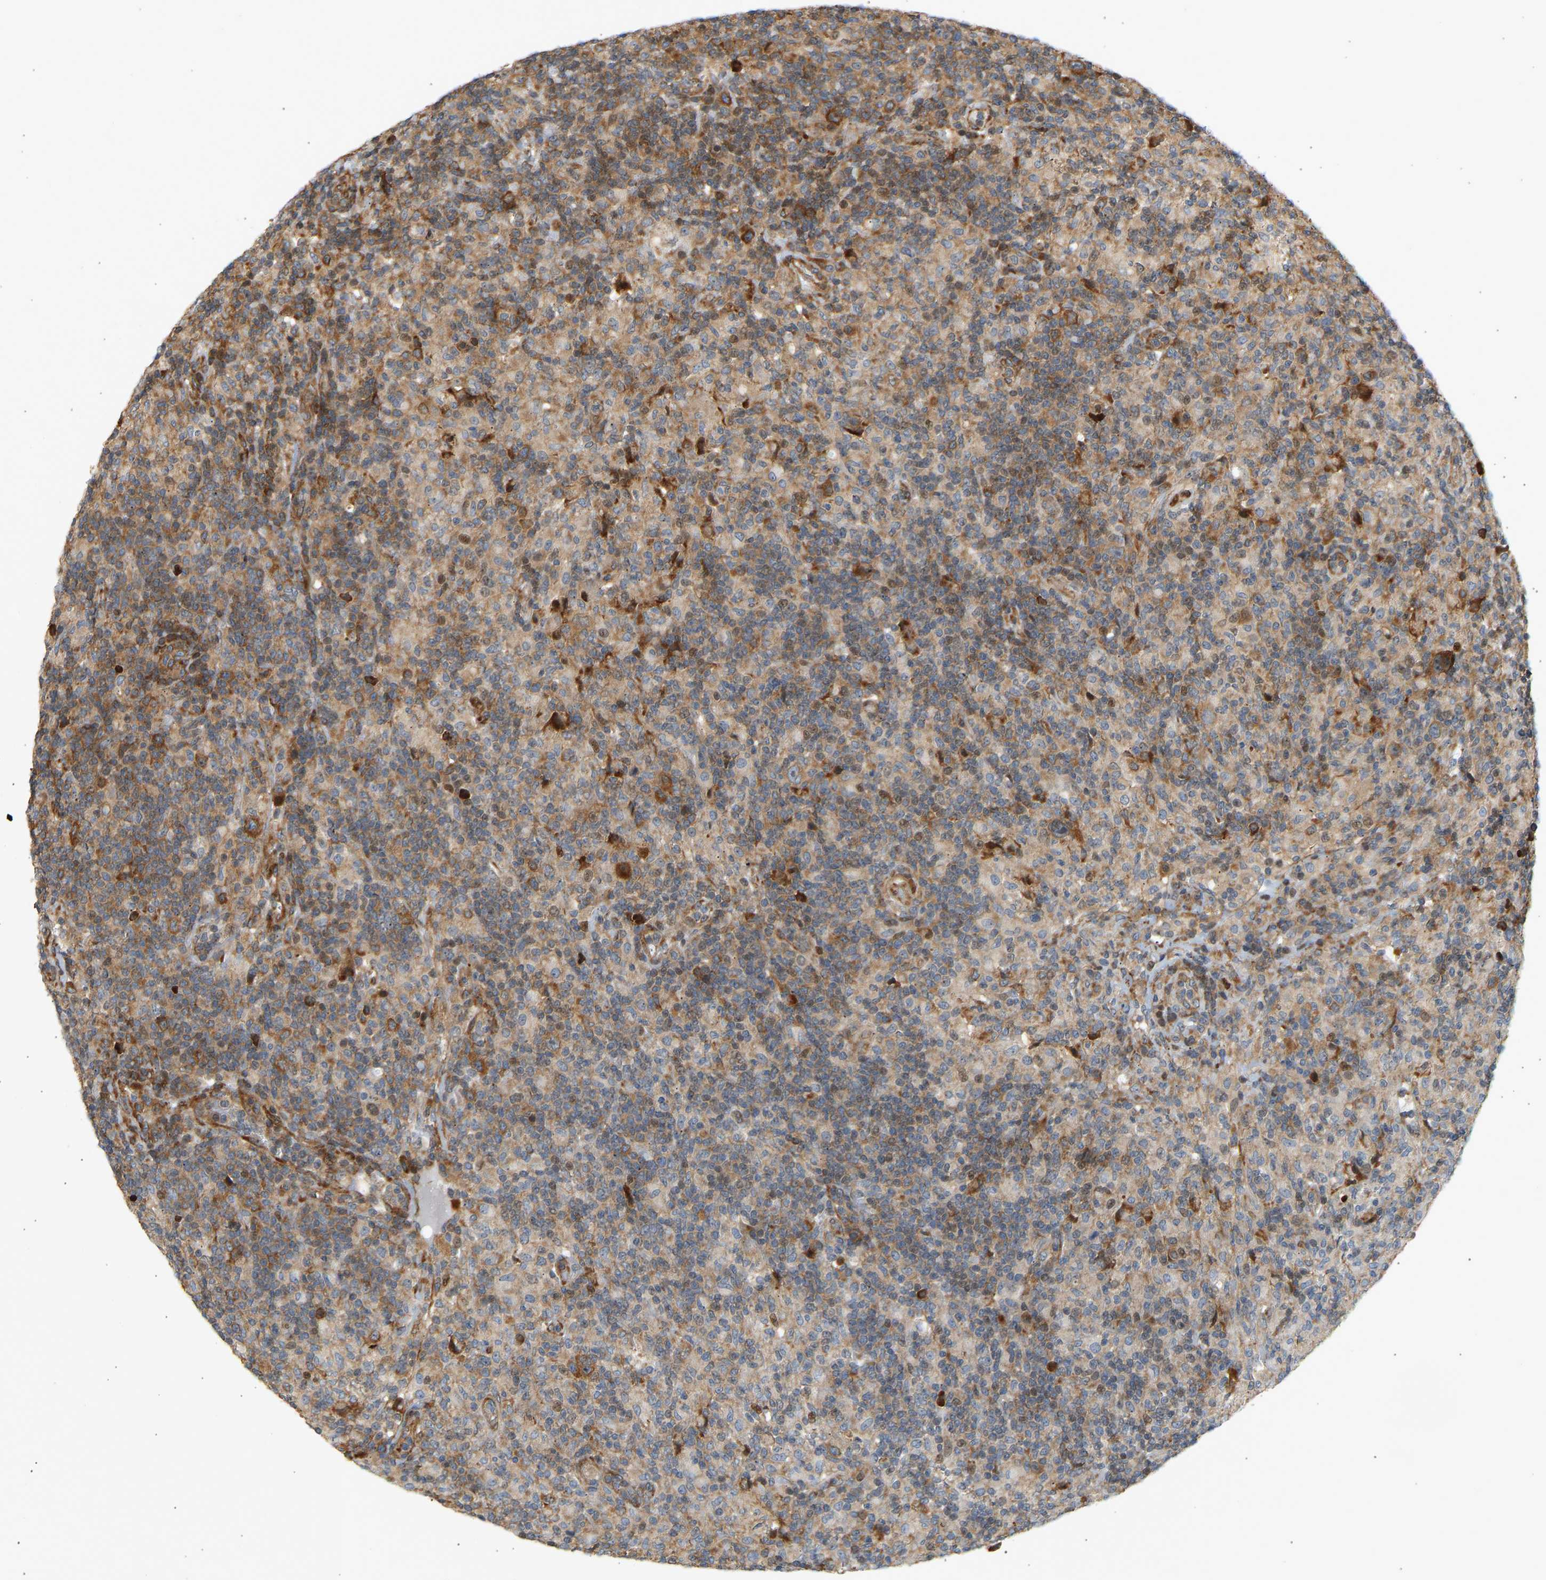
{"staining": {"intensity": "moderate", "quantity": ">75%", "location": "cytoplasmic/membranous"}, "tissue": "lymphoma", "cell_type": "Tumor cells", "image_type": "cancer", "snomed": [{"axis": "morphology", "description": "Hodgkin's disease, NOS"}, {"axis": "topography", "description": "Lymph node"}], "caption": "Tumor cells demonstrate medium levels of moderate cytoplasmic/membranous positivity in approximately >75% of cells in human lymphoma. (IHC, brightfield microscopy, high magnification).", "gene": "RPS14", "patient": {"sex": "male", "age": 70}}